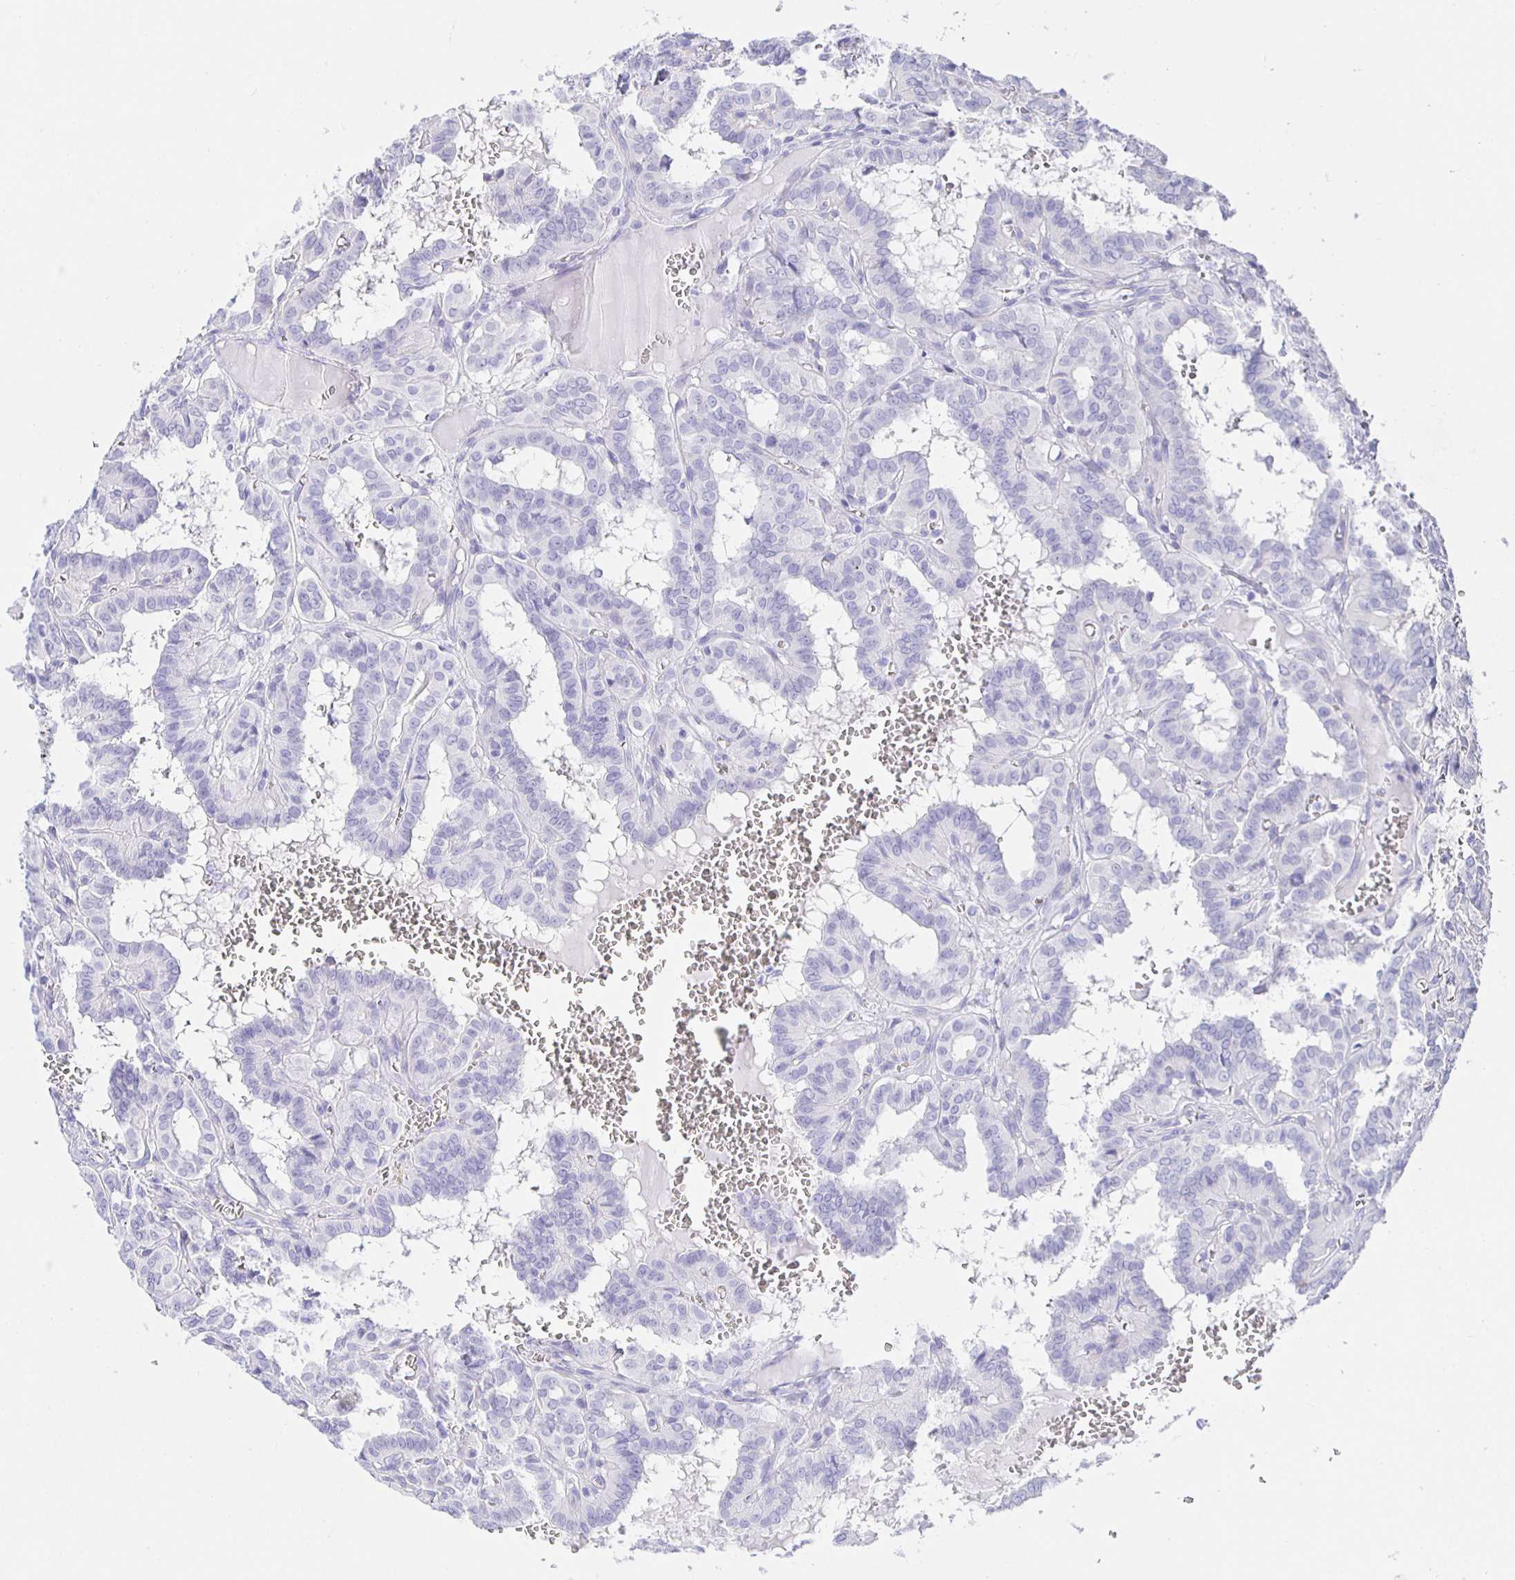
{"staining": {"intensity": "negative", "quantity": "none", "location": "none"}, "tissue": "thyroid cancer", "cell_type": "Tumor cells", "image_type": "cancer", "snomed": [{"axis": "morphology", "description": "Papillary adenocarcinoma, NOS"}, {"axis": "topography", "description": "Thyroid gland"}], "caption": "A high-resolution micrograph shows immunohistochemistry (IHC) staining of thyroid papillary adenocarcinoma, which displays no significant expression in tumor cells.", "gene": "HSPA4L", "patient": {"sex": "female", "age": 21}}